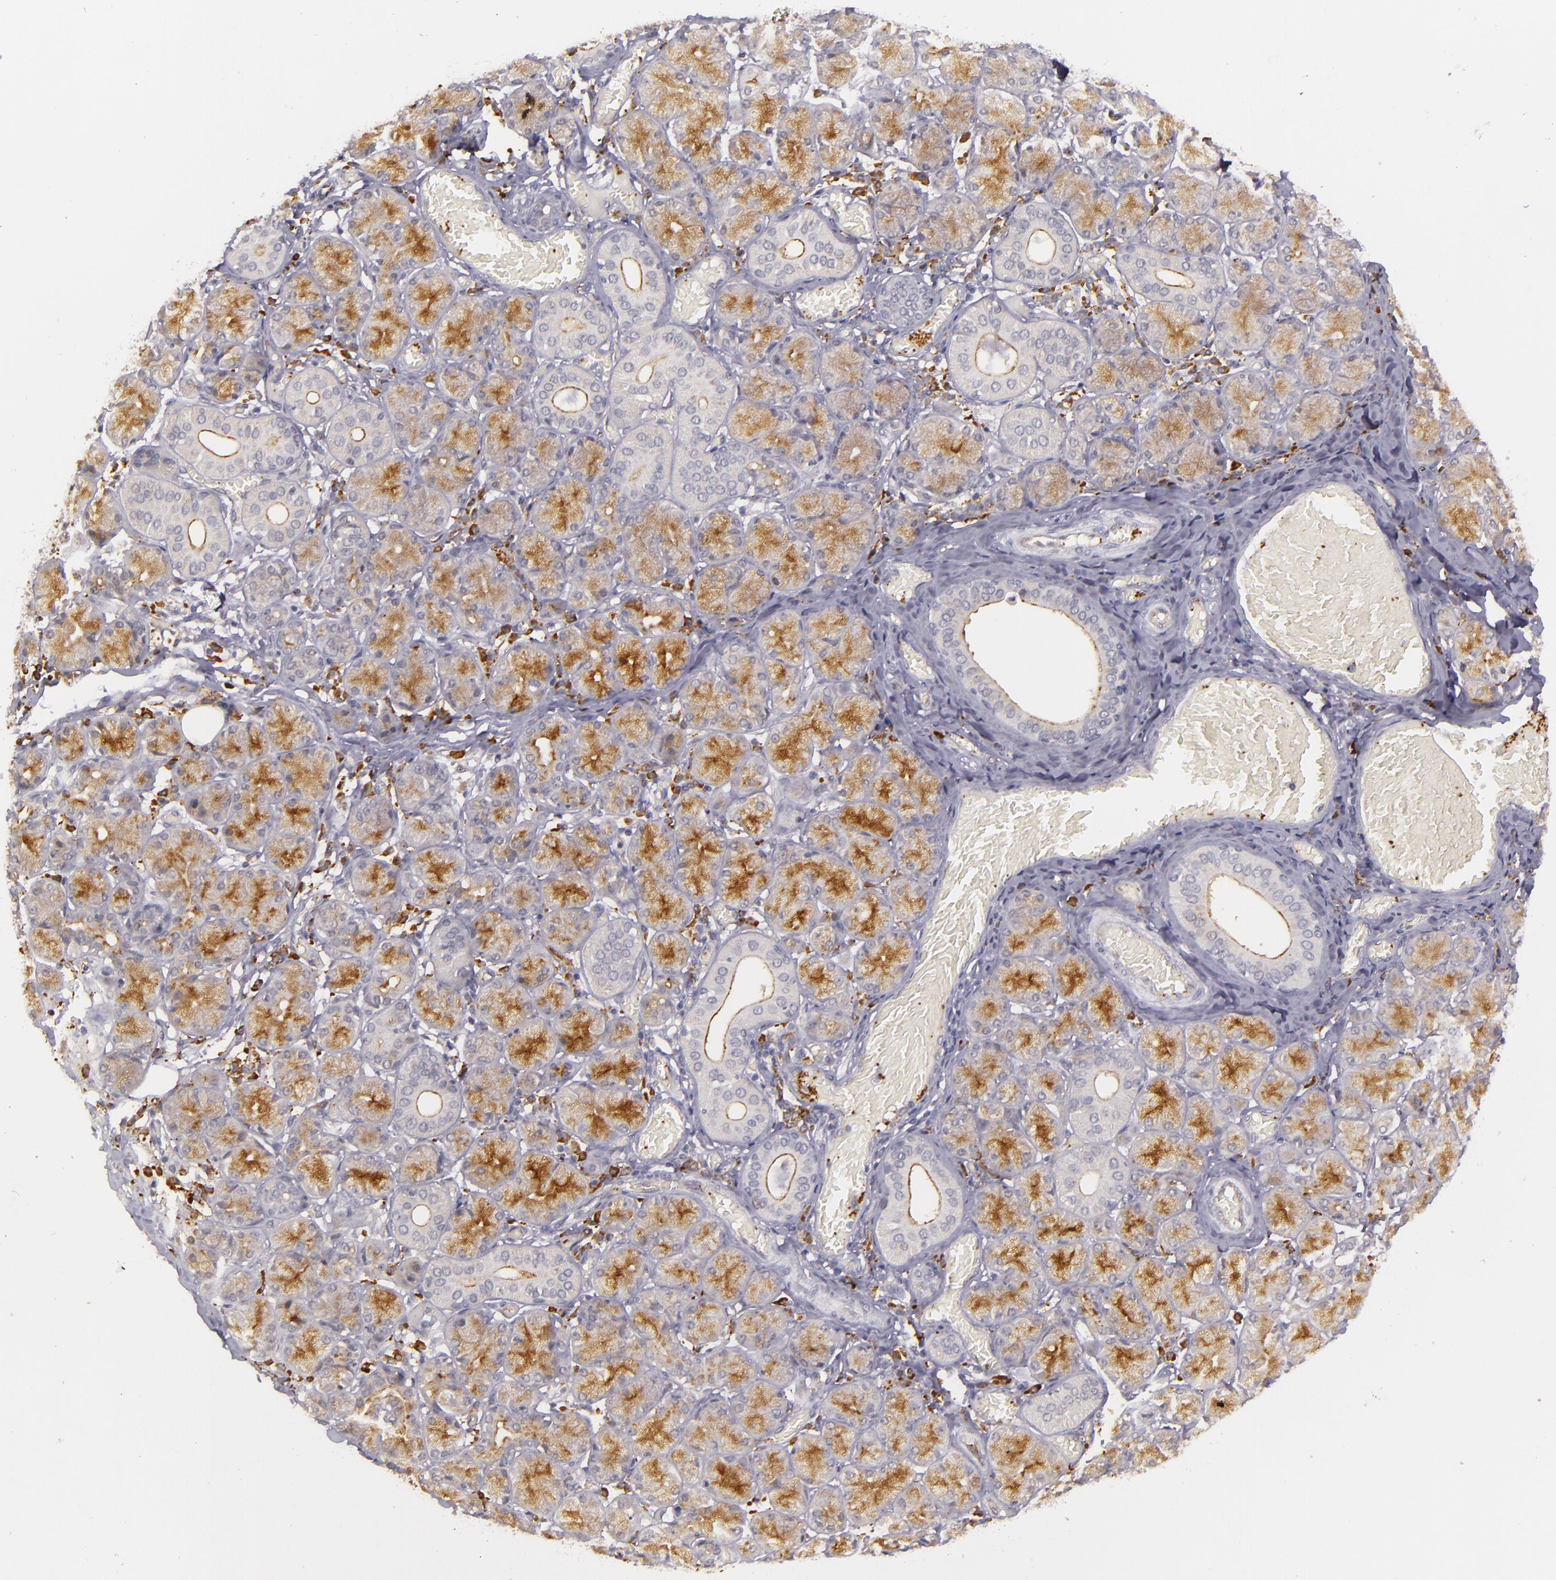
{"staining": {"intensity": "moderate", "quantity": ">75%", "location": "cytoplasmic/membranous"}, "tissue": "salivary gland", "cell_type": "Glandular cells", "image_type": "normal", "snomed": [{"axis": "morphology", "description": "Normal tissue, NOS"}, {"axis": "topography", "description": "Salivary gland"}], "caption": "Protein expression analysis of normal human salivary gland reveals moderate cytoplasmic/membranous expression in approximately >75% of glandular cells. (DAB IHC with brightfield microscopy, high magnification).", "gene": "SYTL4", "patient": {"sex": "female", "age": 24}}